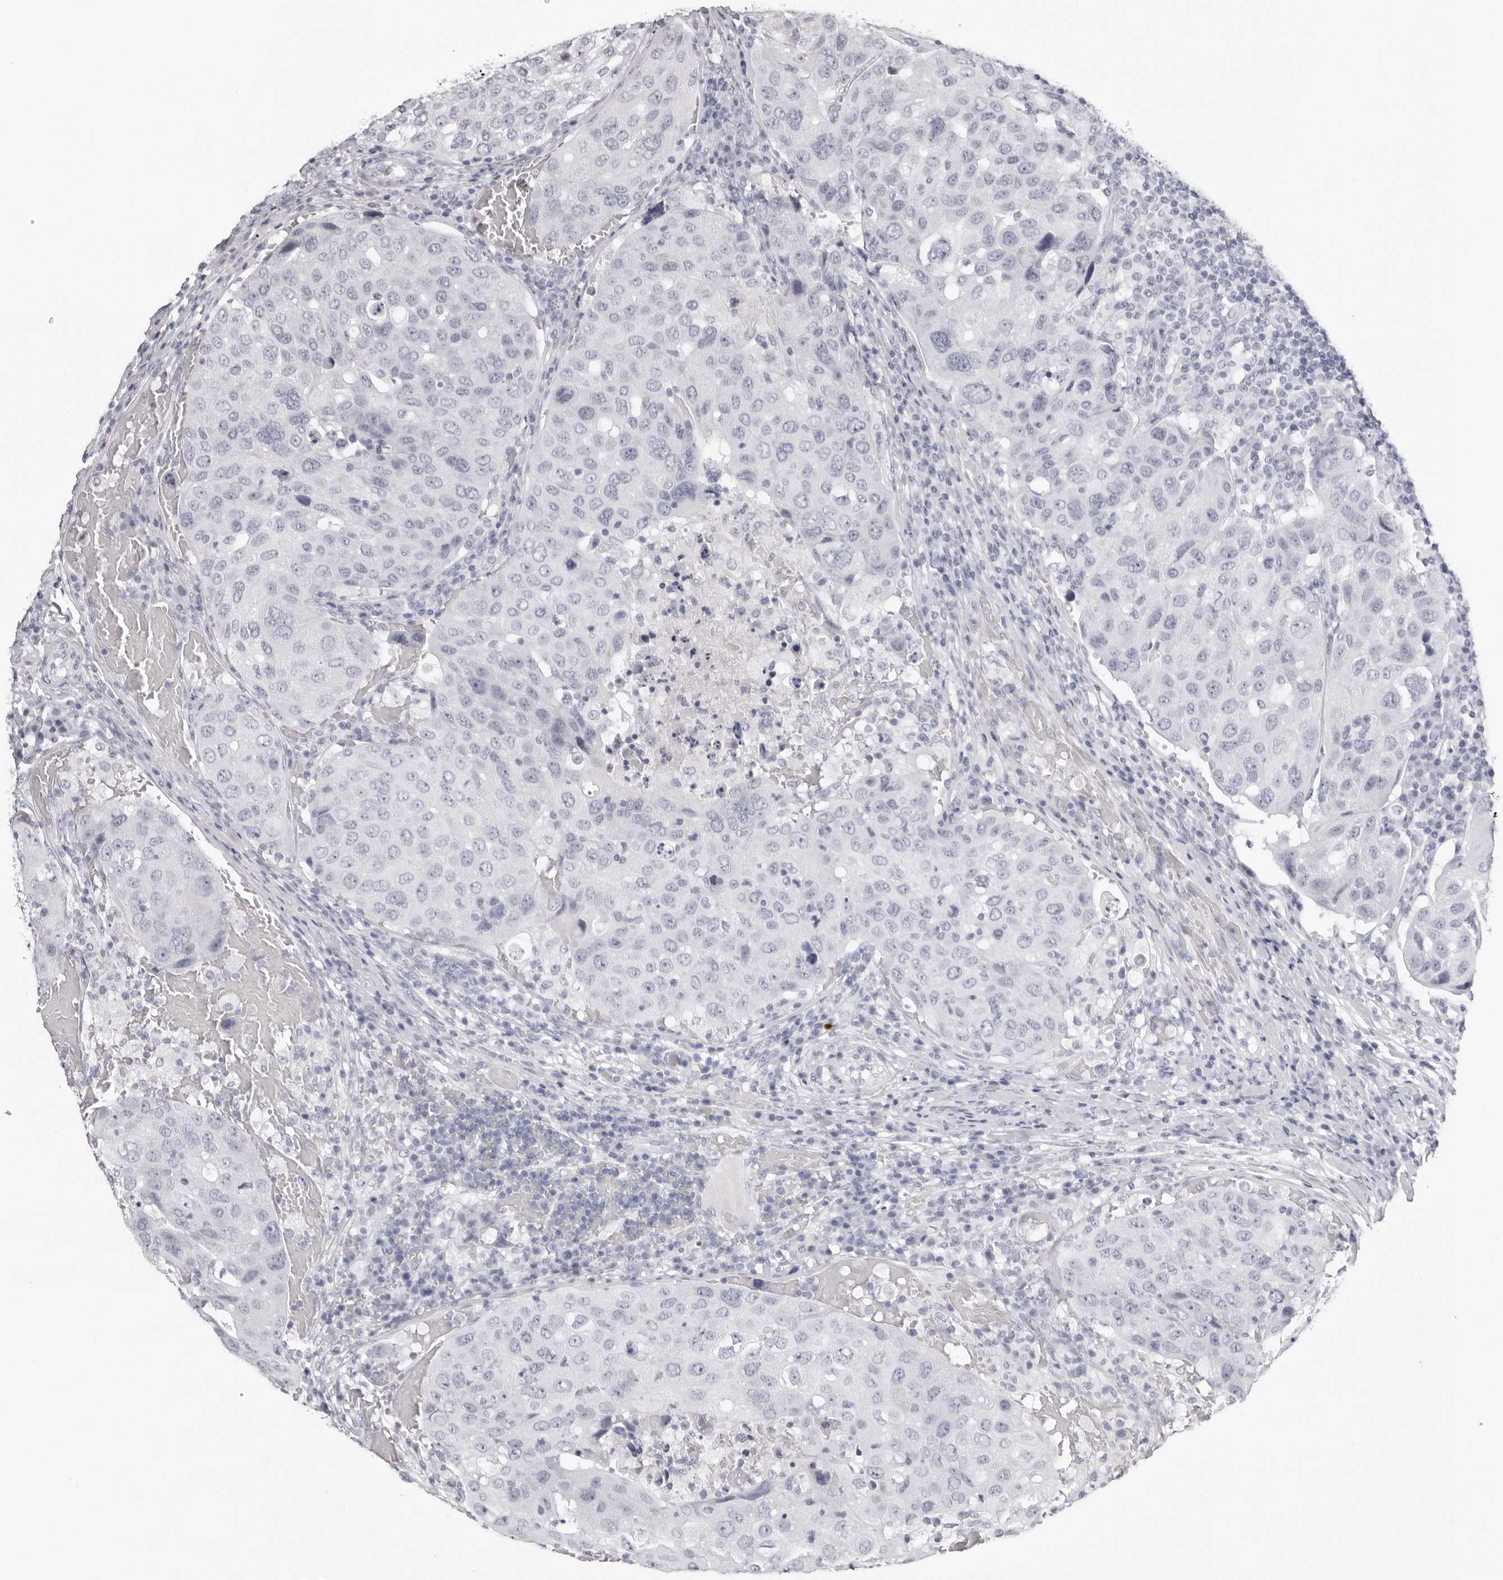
{"staining": {"intensity": "negative", "quantity": "none", "location": "none"}, "tissue": "urothelial cancer", "cell_type": "Tumor cells", "image_type": "cancer", "snomed": [{"axis": "morphology", "description": "Urothelial carcinoma, High grade"}, {"axis": "topography", "description": "Lymph node"}, {"axis": "topography", "description": "Urinary bladder"}], "caption": "There is no significant positivity in tumor cells of urothelial carcinoma (high-grade). Nuclei are stained in blue.", "gene": "TMOD4", "patient": {"sex": "male", "age": 51}}